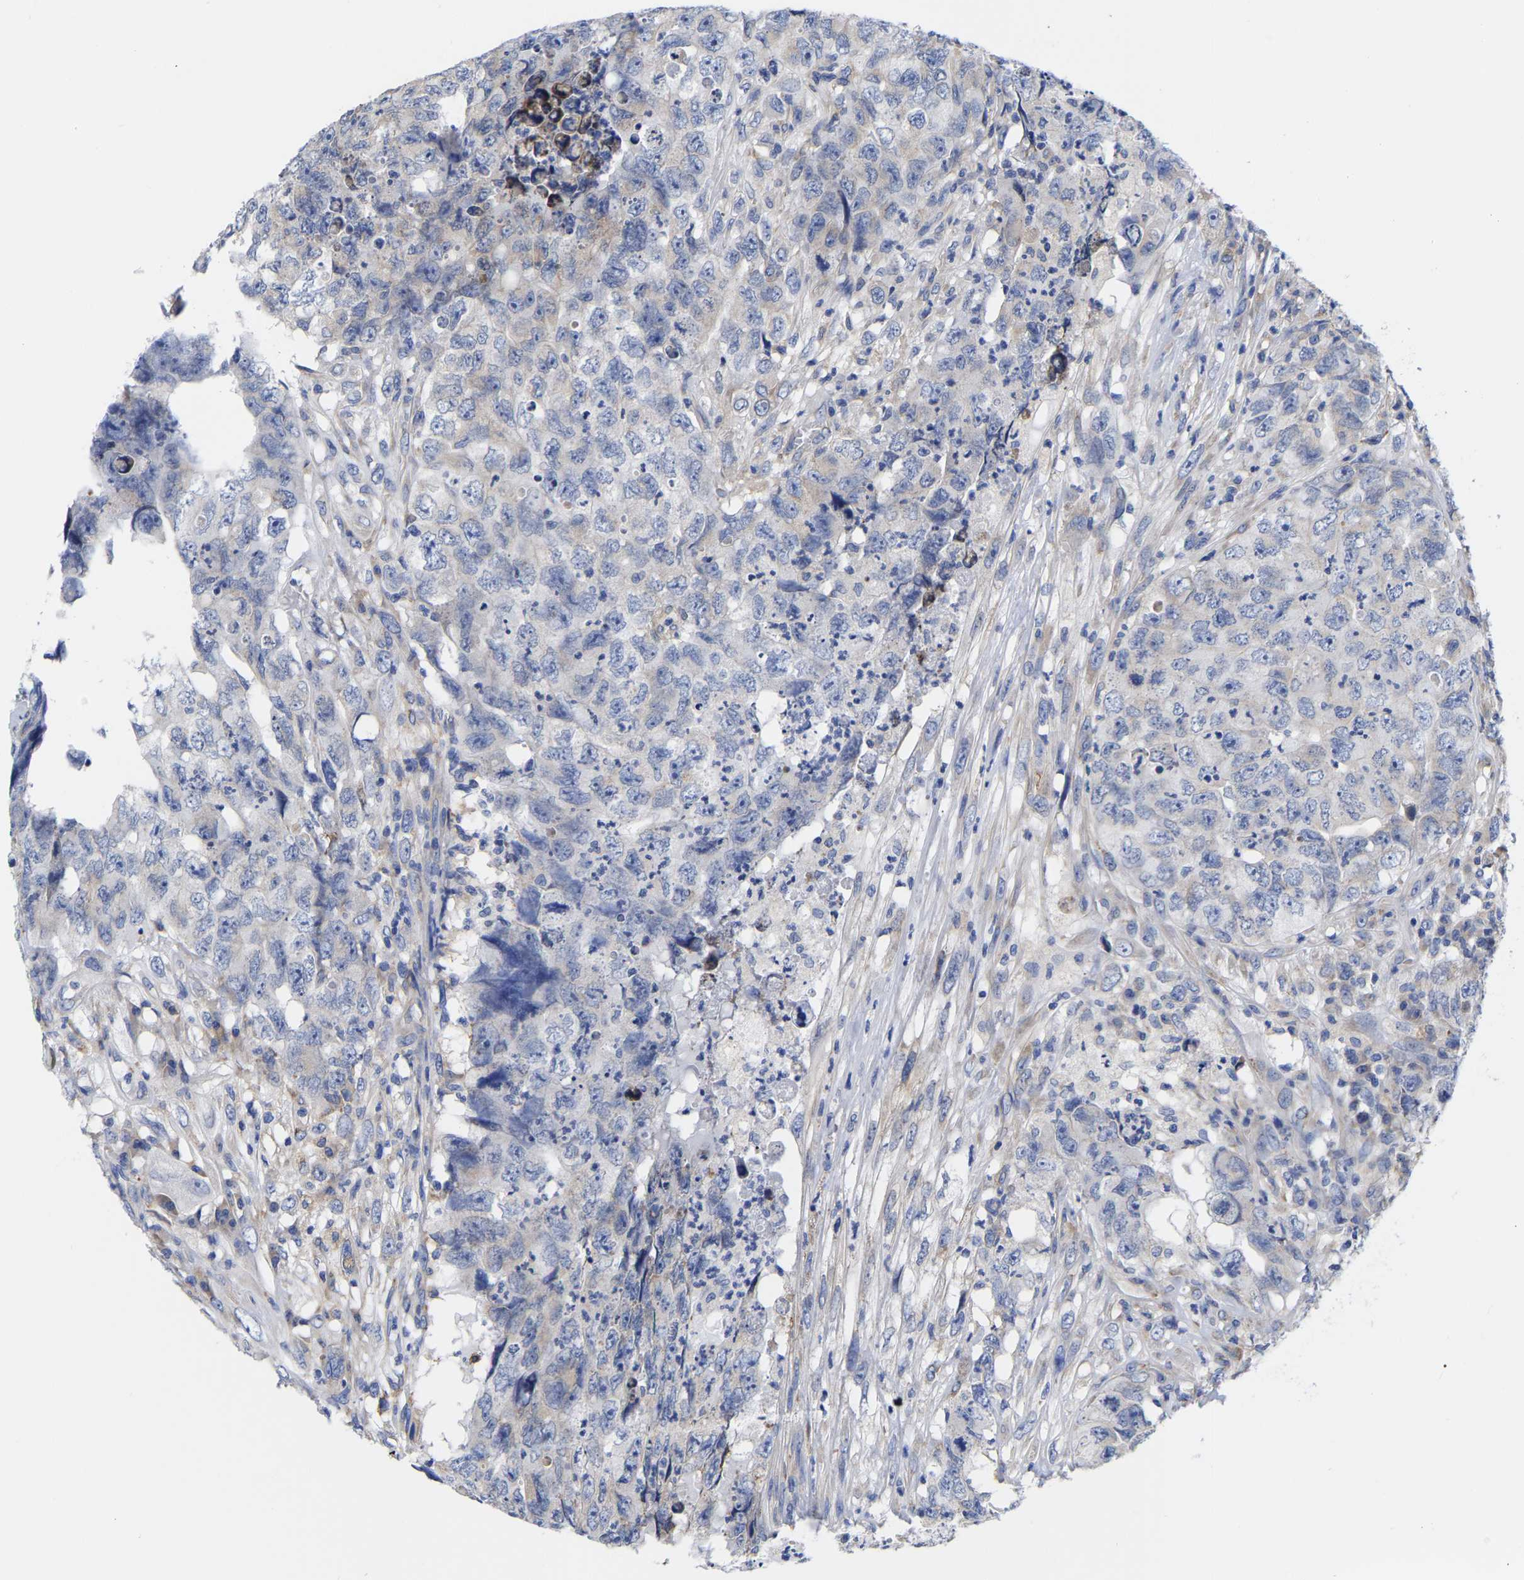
{"staining": {"intensity": "negative", "quantity": "none", "location": "none"}, "tissue": "testis cancer", "cell_type": "Tumor cells", "image_type": "cancer", "snomed": [{"axis": "morphology", "description": "Carcinoma, Embryonal, NOS"}, {"axis": "topography", "description": "Testis"}], "caption": "High magnification brightfield microscopy of testis cancer (embryonal carcinoma) stained with DAB (brown) and counterstained with hematoxylin (blue): tumor cells show no significant expression.", "gene": "CFAP298", "patient": {"sex": "male", "age": 32}}